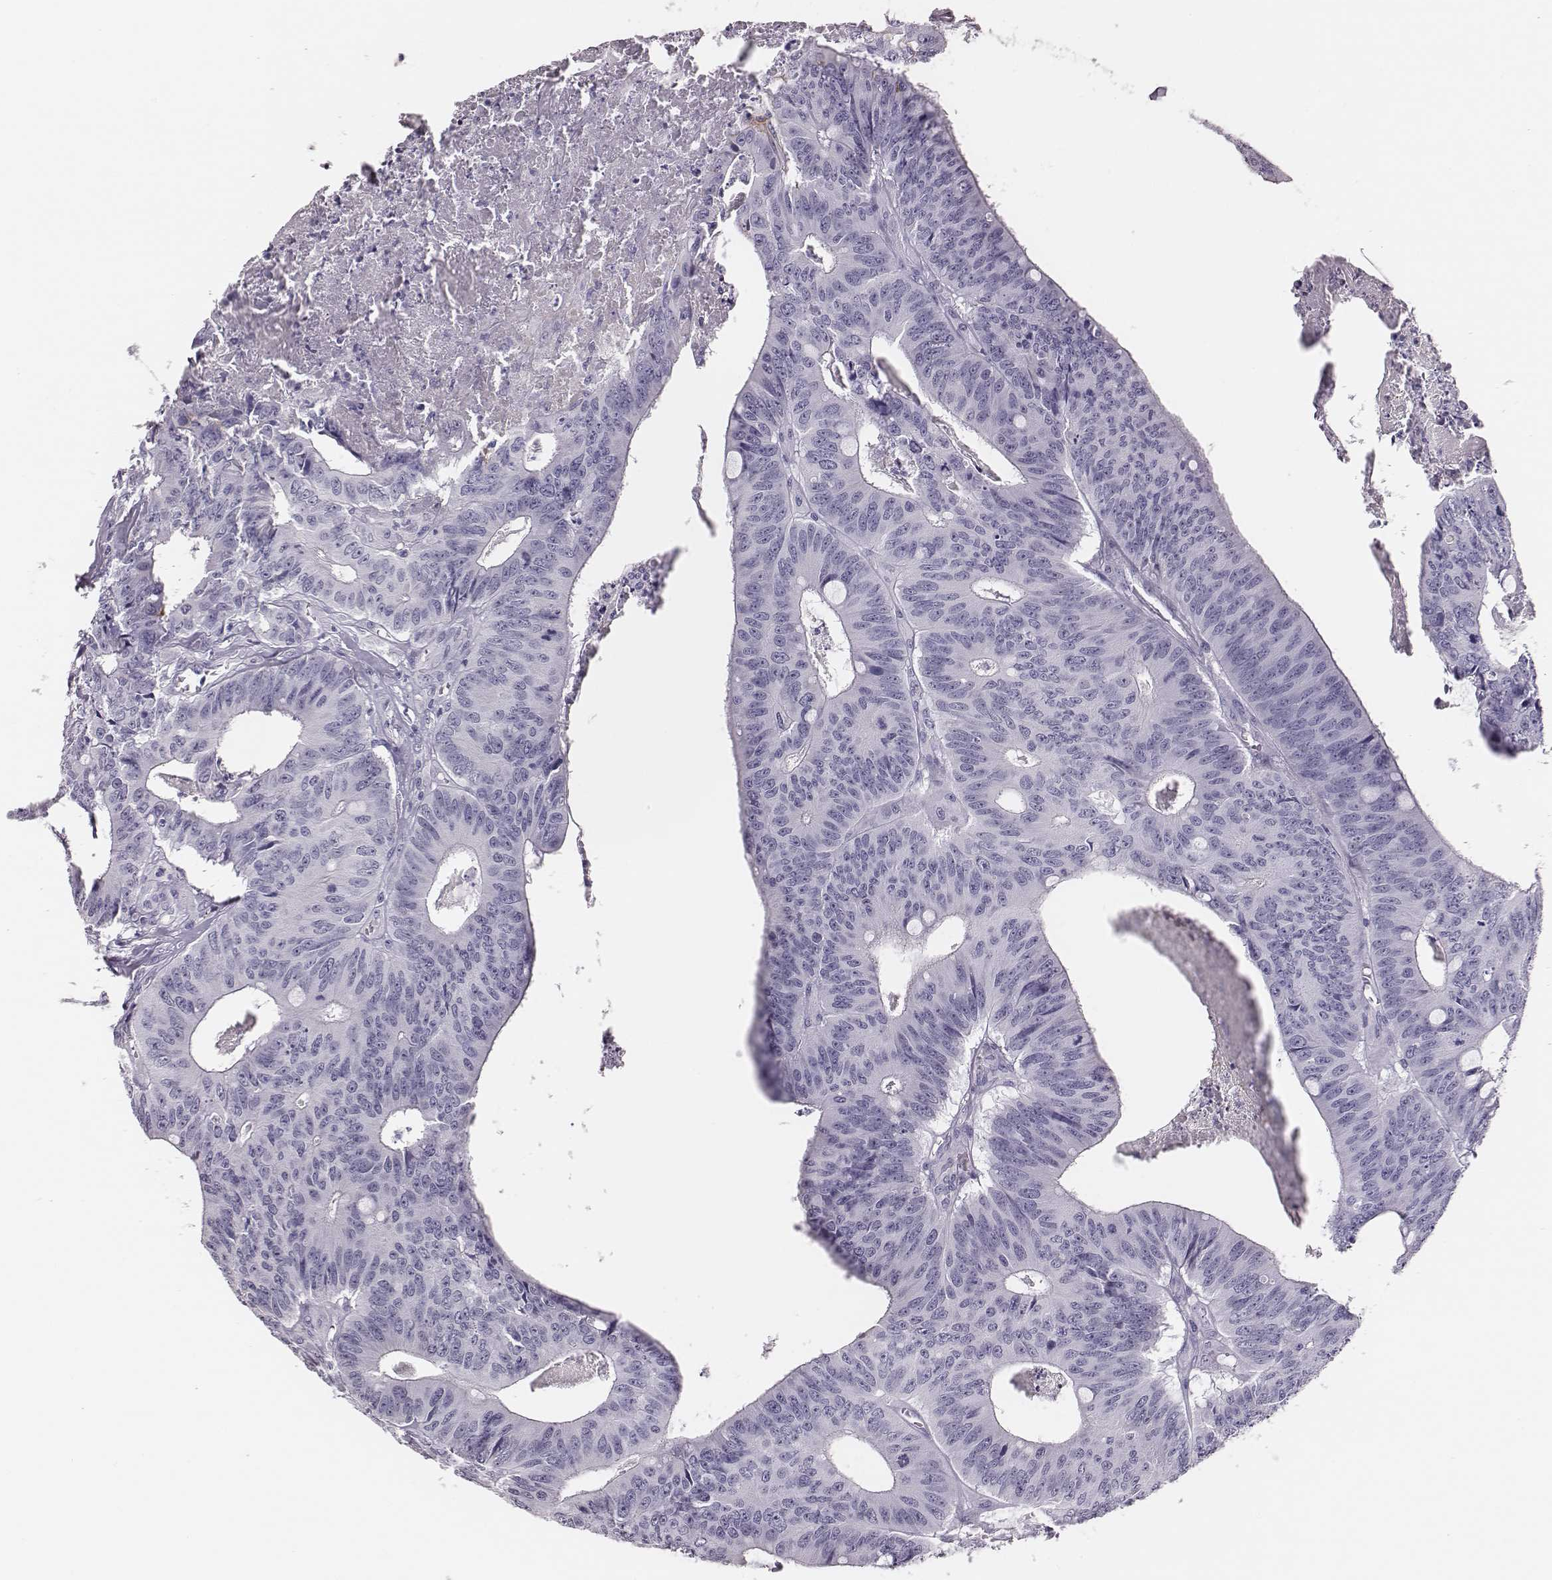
{"staining": {"intensity": "negative", "quantity": "none", "location": "none"}, "tissue": "colorectal cancer", "cell_type": "Tumor cells", "image_type": "cancer", "snomed": [{"axis": "morphology", "description": "Adenocarcinoma, NOS"}, {"axis": "topography", "description": "Colon"}], "caption": "An image of human adenocarcinoma (colorectal) is negative for staining in tumor cells. (Immunohistochemistry, brightfield microscopy, high magnification).", "gene": "H1-6", "patient": {"sex": "male", "age": 84}}